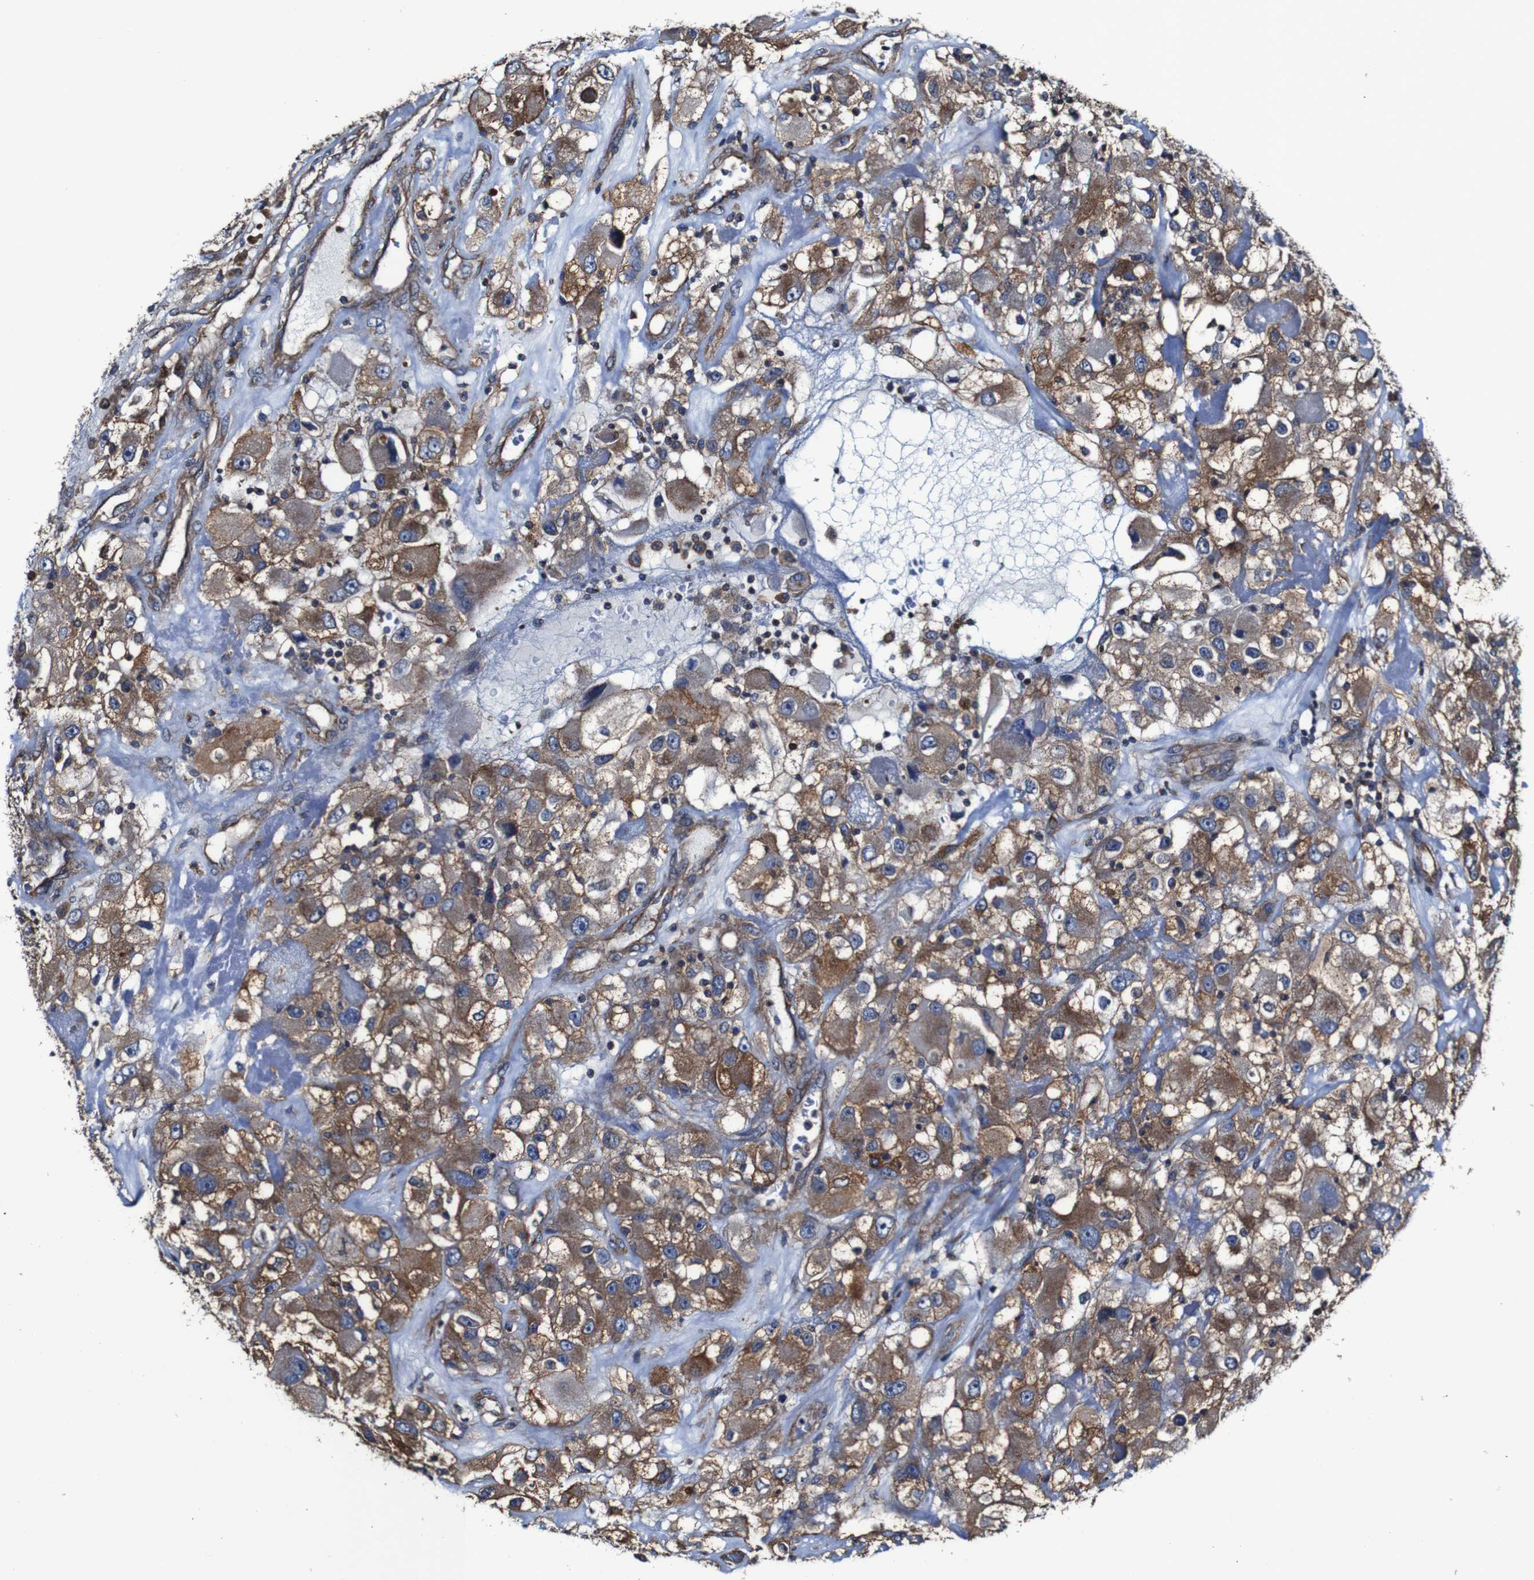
{"staining": {"intensity": "moderate", "quantity": ">75%", "location": "cytoplasmic/membranous"}, "tissue": "renal cancer", "cell_type": "Tumor cells", "image_type": "cancer", "snomed": [{"axis": "morphology", "description": "Adenocarcinoma, NOS"}, {"axis": "topography", "description": "Kidney"}], "caption": "A histopathology image showing moderate cytoplasmic/membranous staining in approximately >75% of tumor cells in adenocarcinoma (renal), as visualized by brown immunohistochemical staining.", "gene": "CSF1R", "patient": {"sex": "female", "age": 52}}